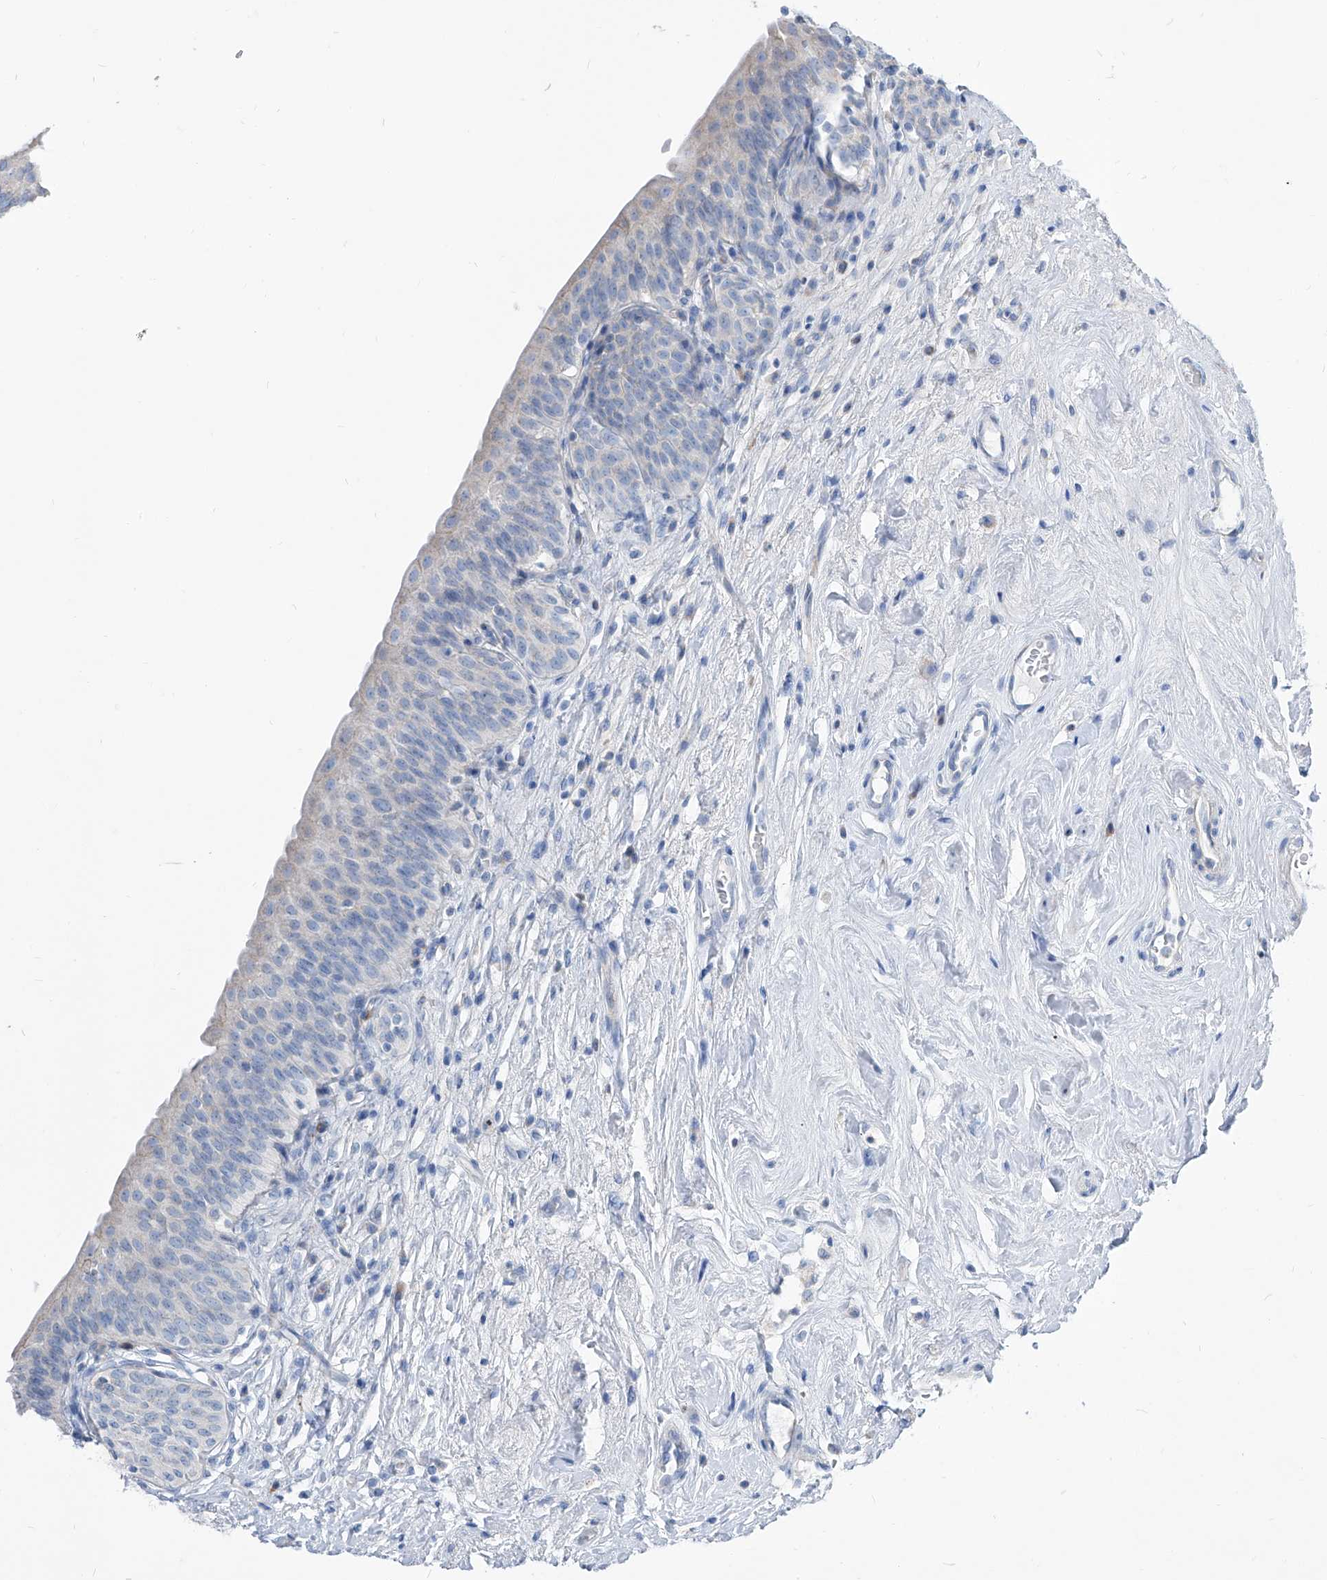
{"staining": {"intensity": "negative", "quantity": "none", "location": "none"}, "tissue": "urinary bladder", "cell_type": "Urothelial cells", "image_type": "normal", "snomed": [{"axis": "morphology", "description": "Normal tissue, NOS"}, {"axis": "topography", "description": "Urinary bladder"}], "caption": "IHC image of normal urinary bladder: human urinary bladder stained with DAB (3,3'-diaminobenzidine) exhibits no significant protein expression in urothelial cells.", "gene": "AGPS", "patient": {"sex": "male", "age": 83}}